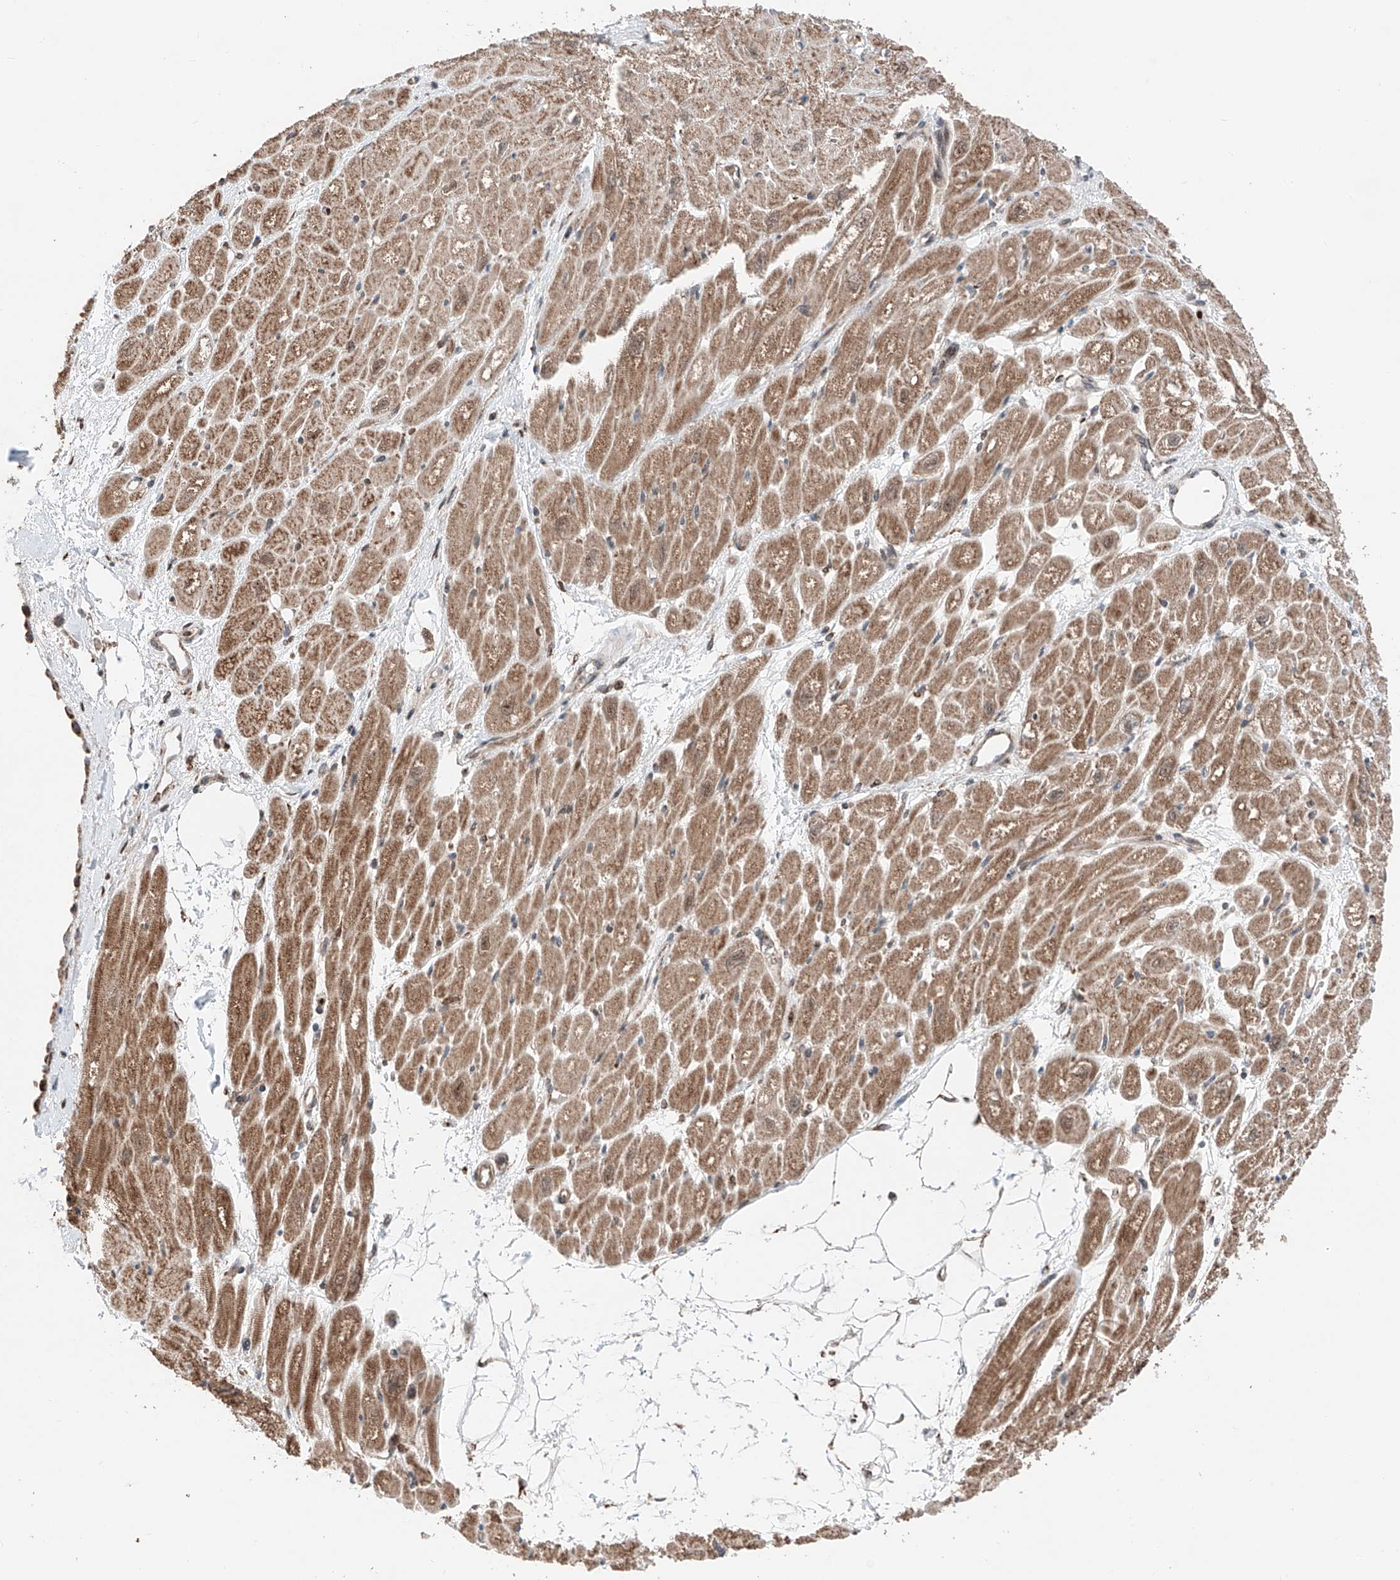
{"staining": {"intensity": "moderate", "quantity": ">75%", "location": "cytoplasmic/membranous"}, "tissue": "heart muscle", "cell_type": "Cardiomyocytes", "image_type": "normal", "snomed": [{"axis": "morphology", "description": "Normal tissue, NOS"}, {"axis": "topography", "description": "Heart"}], "caption": "Cardiomyocytes display medium levels of moderate cytoplasmic/membranous expression in about >75% of cells in normal human heart muscle. The staining was performed using DAB (3,3'-diaminobenzidine), with brown indicating positive protein expression. Nuclei are stained blue with hematoxylin.", "gene": "ZSCAN29", "patient": {"sex": "male", "age": 50}}